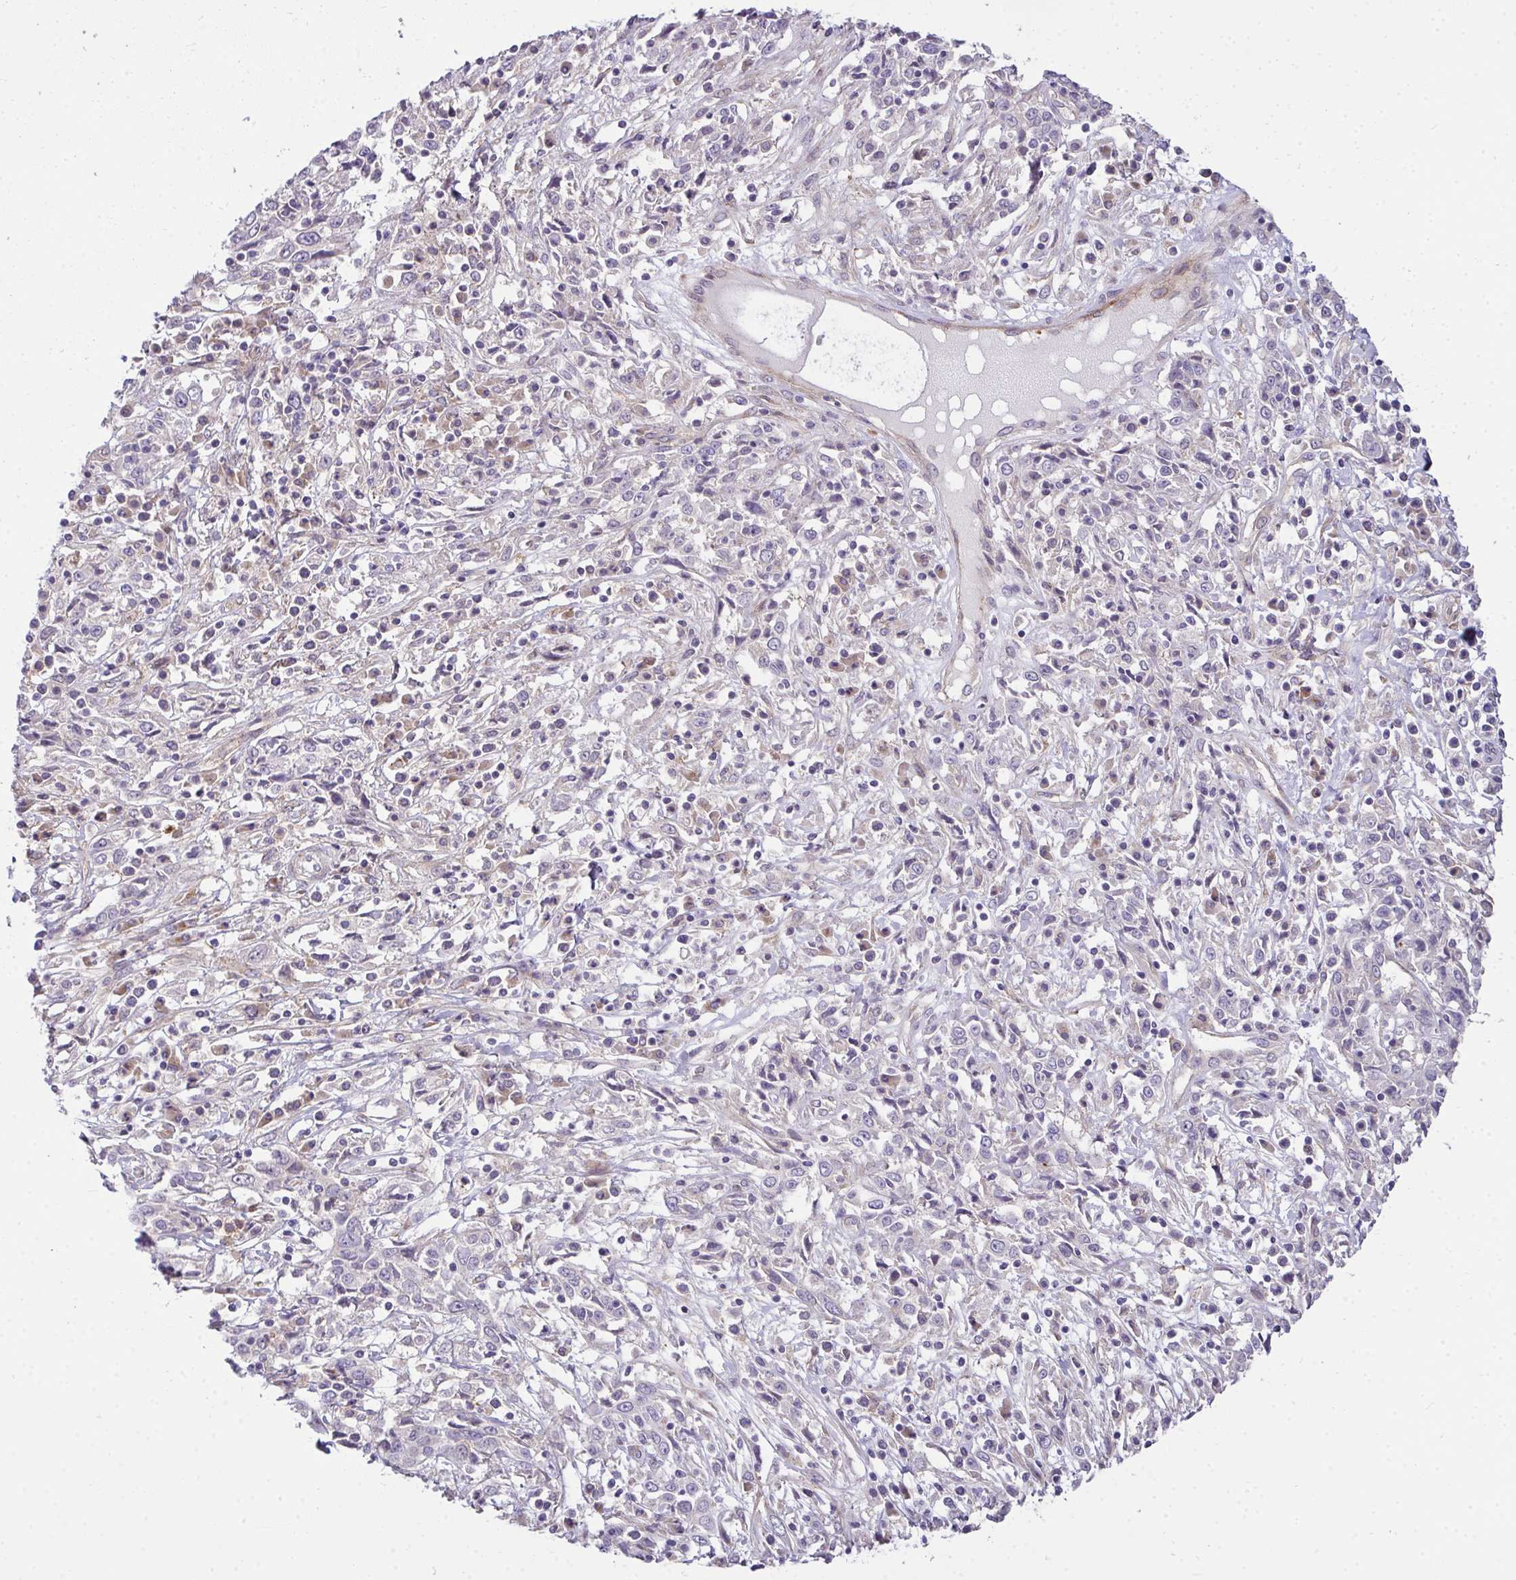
{"staining": {"intensity": "negative", "quantity": "none", "location": "none"}, "tissue": "cervical cancer", "cell_type": "Tumor cells", "image_type": "cancer", "snomed": [{"axis": "morphology", "description": "Adenocarcinoma, NOS"}, {"axis": "topography", "description": "Cervix"}], "caption": "An immunohistochemistry (IHC) image of cervical cancer (adenocarcinoma) is shown. There is no staining in tumor cells of cervical cancer (adenocarcinoma).", "gene": "SH2D1B", "patient": {"sex": "female", "age": 40}}